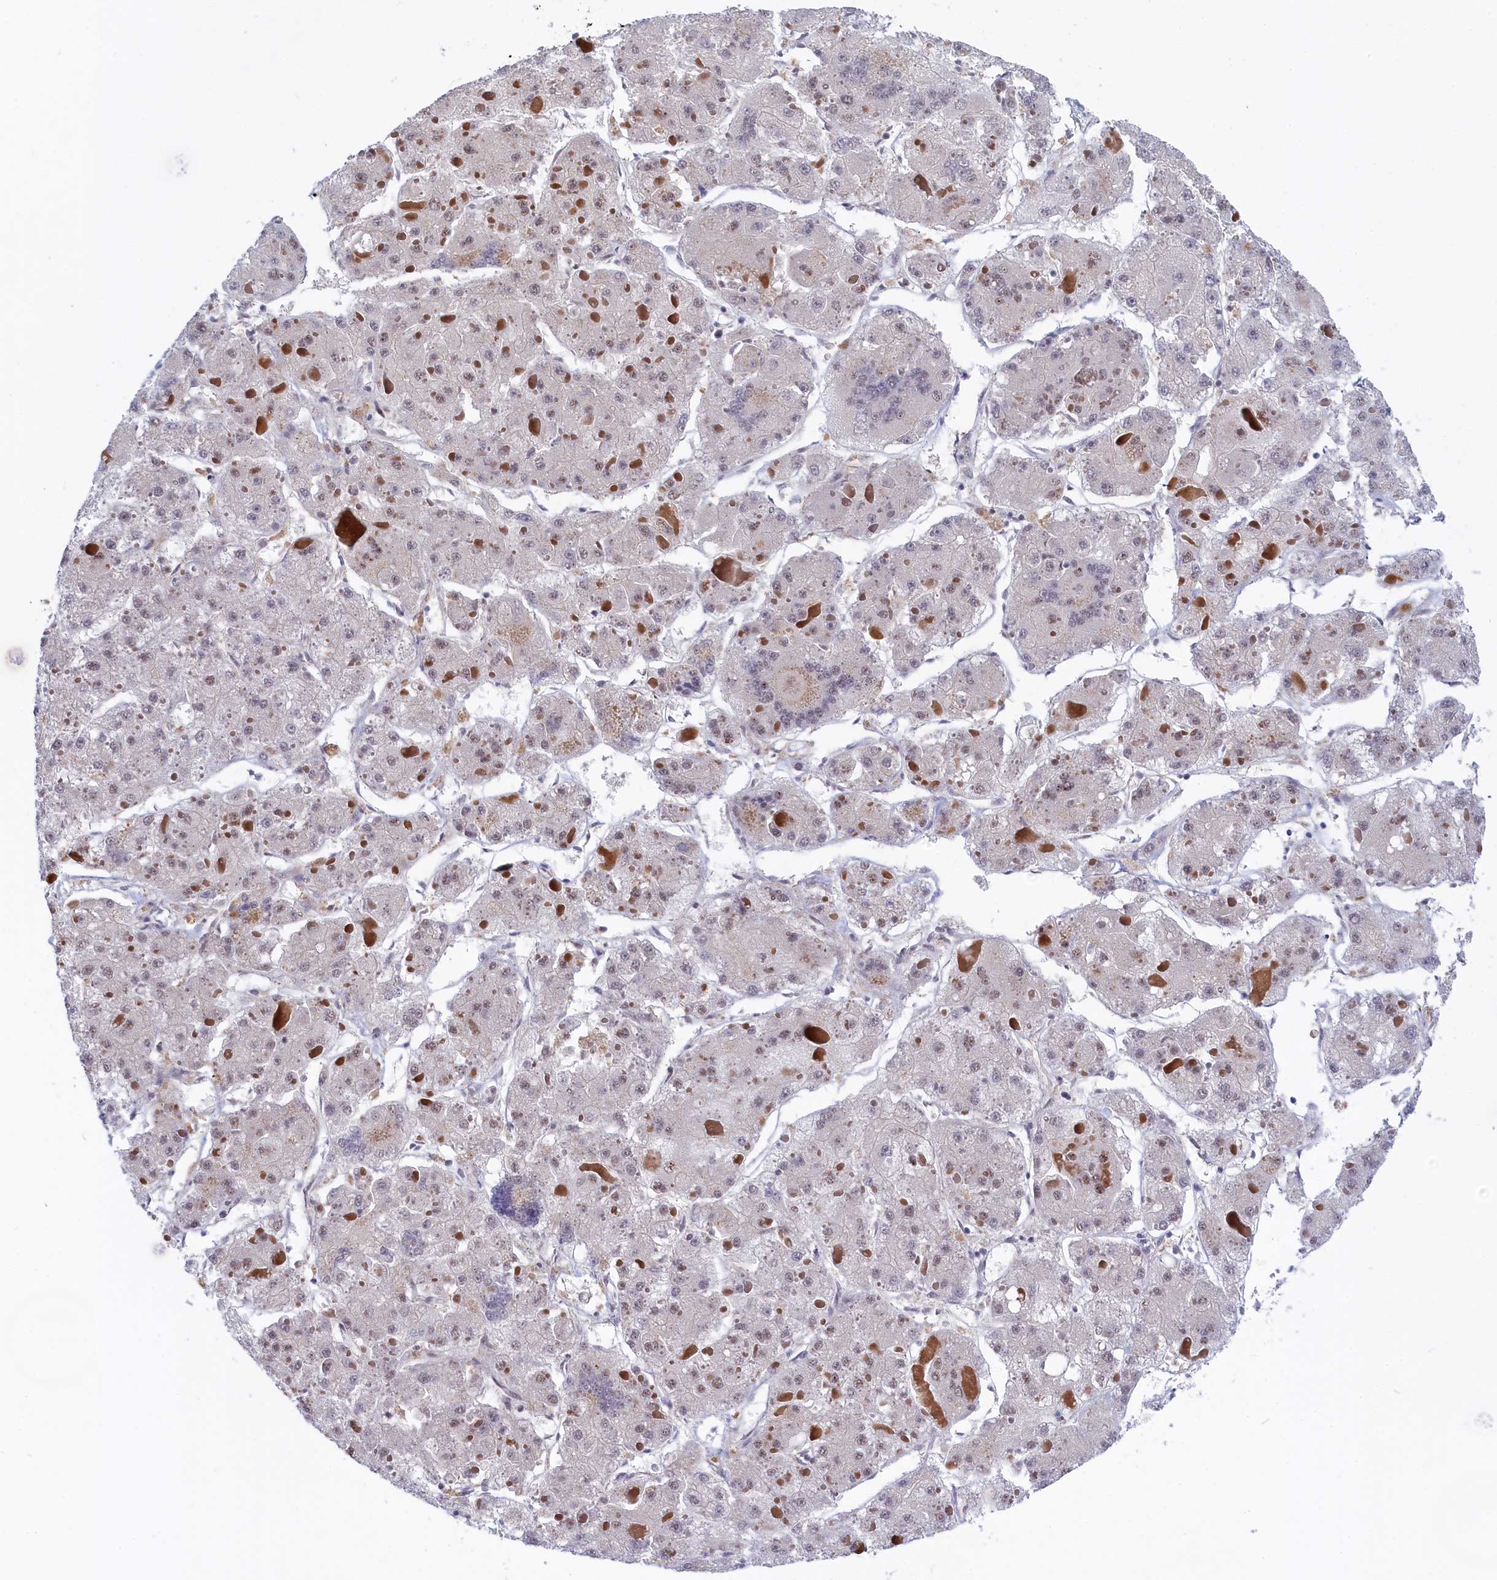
{"staining": {"intensity": "weak", "quantity": "25%-75%", "location": "nuclear"}, "tissue": "liver cancer", "cell_type": "Tumor cells", "image_type": "cancer", "snomed": [{"axis": "morphology", "description": "Carcinoma, Hepatocellular, NOS"}, {"axis": "topography", "description": "Liver"}], "caption": "This histopathology image exhibits immunohistochemistry (IHC) staining of human liver cancer, with low weak nuclear positivity in approximately 25%-75% of tumor cells.", "gene": "TAB1", "patient": {"sex": "female", "age": 73}}